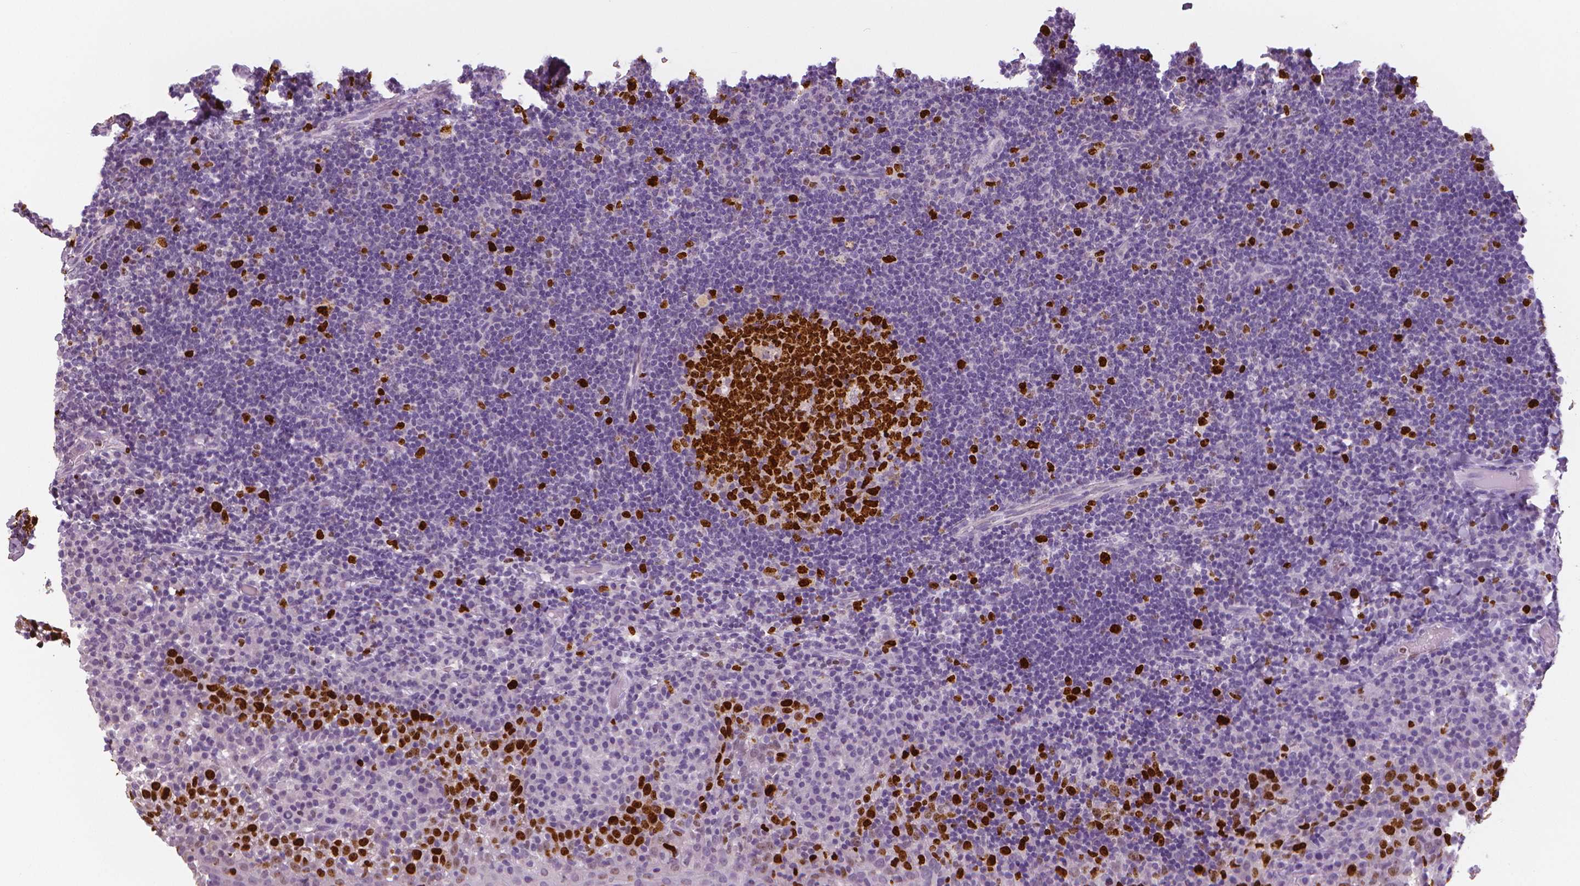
{"staining": {"intensity": "strong", "quantity": ">75%", "location": "nuclear"}, "tissue": "tonsil", "cell_type": "Germinal center cells", "image_type": "normal", "snomed": [{"axis": "morphology", "description": "Normal tissue, NOS"}, {"axis": "topography", "description": "Tonsil"}], "caption": "High-magnification brightfield microscopy of benign tonsil stained with DAB (3,3'-diaminobenzidine) (brown) and counterstained with hematoxylin (blue). germinal center cells exhibit strong nuclear staining is present in about>75% of cells. (IHC, brightfield microscopy, high magnification).", "gene": "MKI67", "patient": {"sex": "male", "age": 17}}